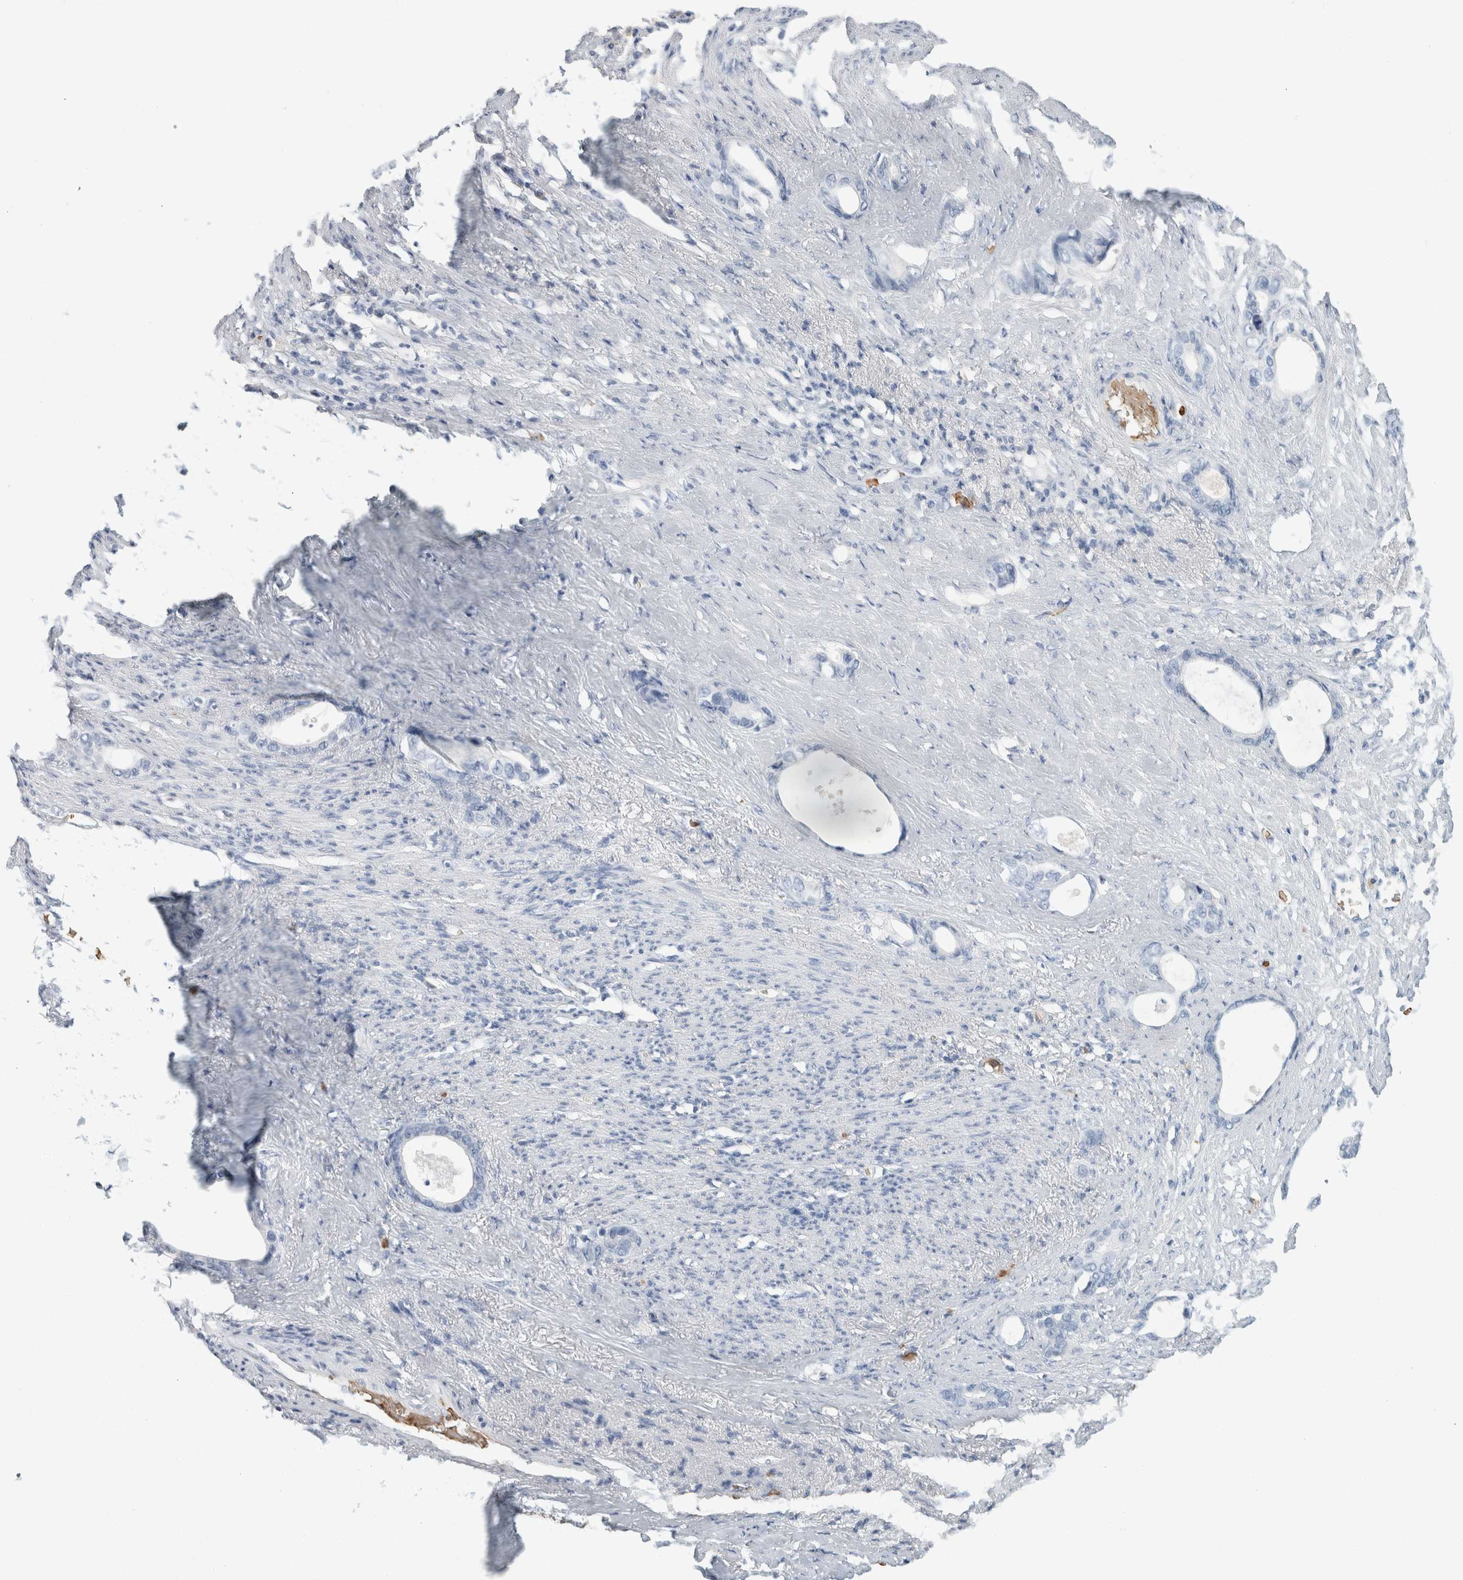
{"staining": {"intensity": "negative", "quantity": "none", "location": "none"}, "tissue": "stomach cancer", "cell_type": "Tumor cells", "image_type": "cancer", "snomed": [{"axis": "morphology", "description": "Adenocarcinoma, NOS"}, {"axis": "topography", "description": "Stomach"}], "caption": "Immunohistochemistry (IHC) histopathology image of neoplastic tissue: stomach cancer stained with DAB exhibits no significant protein positivity in tumor cells.", "gene": "CA1", "patient": {"sex": "female", "age": 75}}